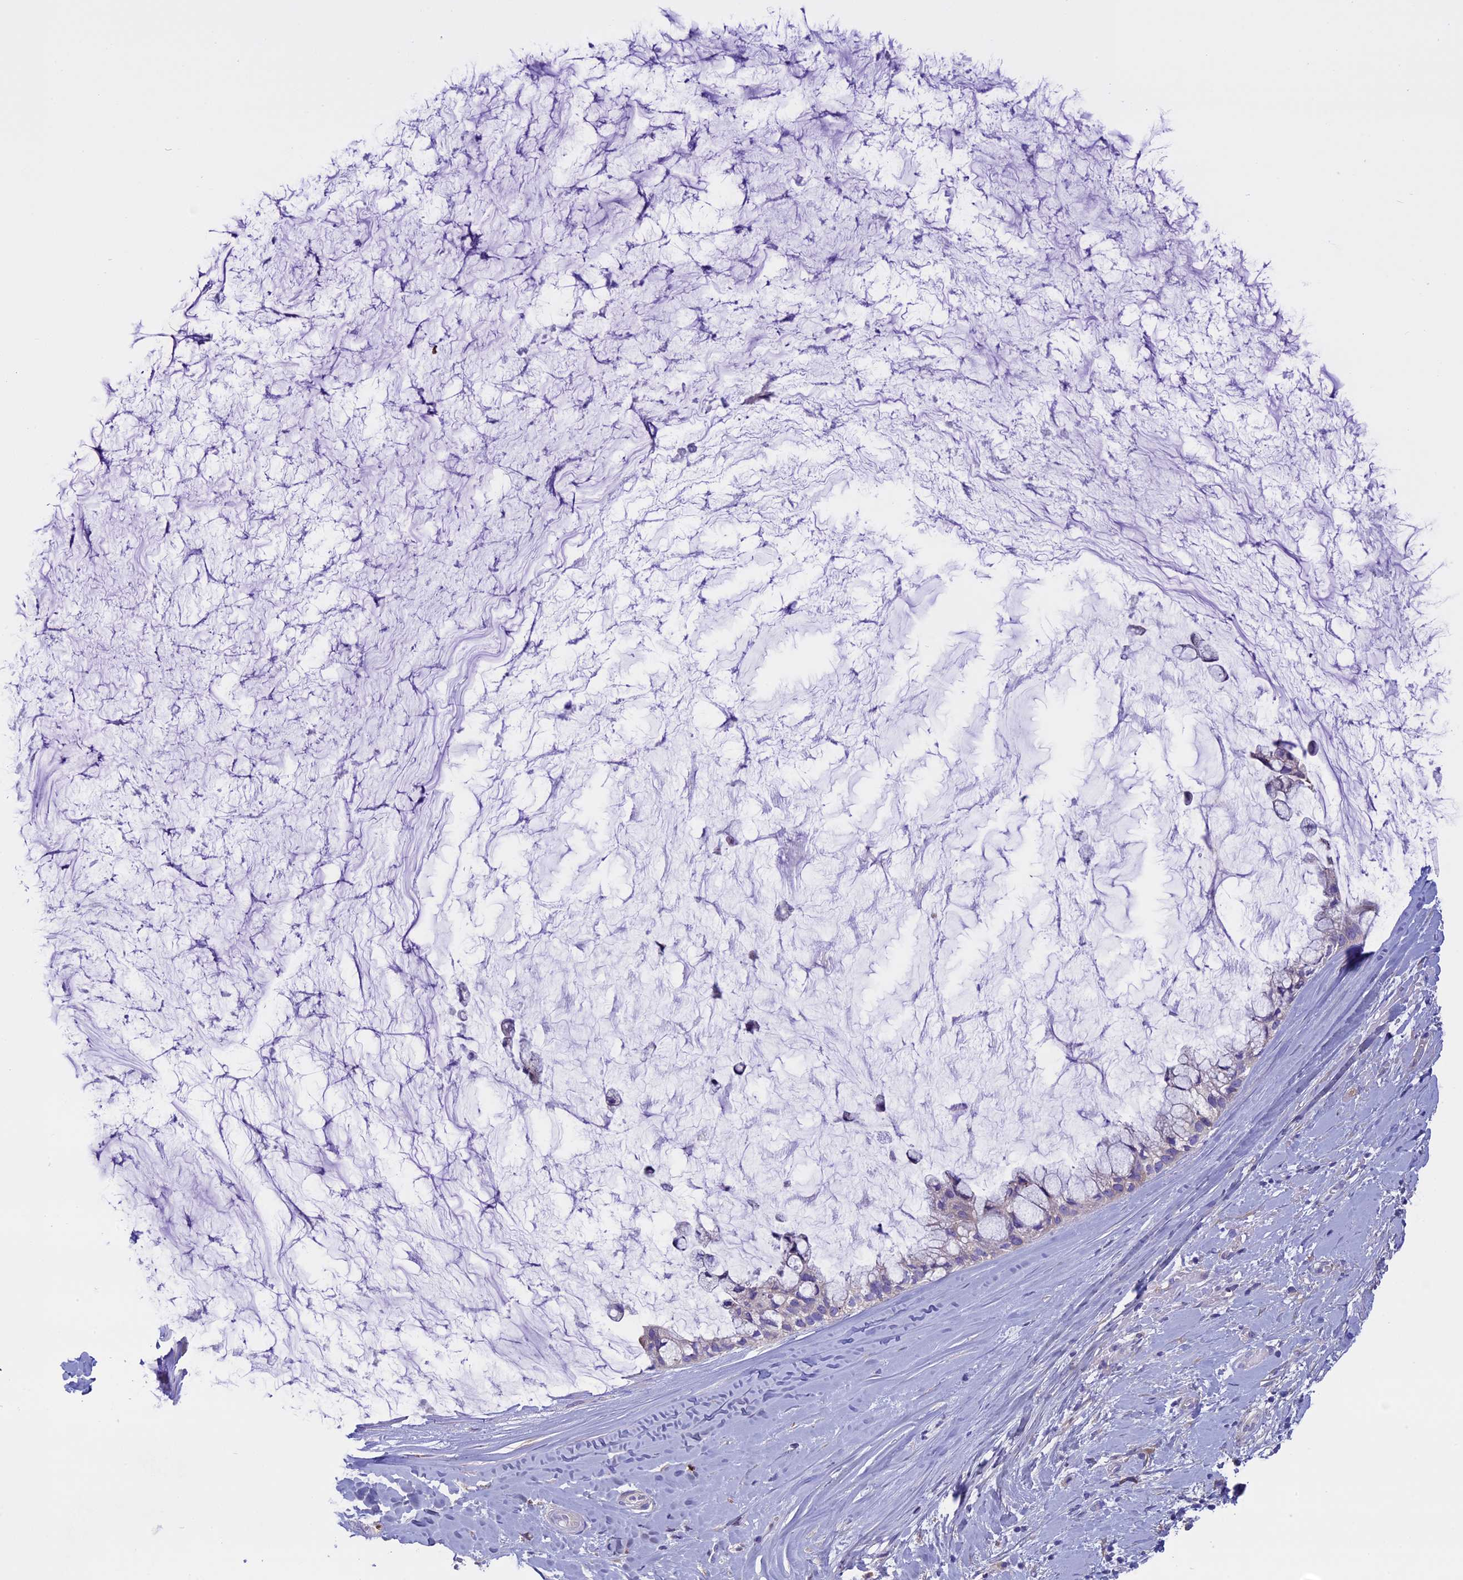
{"staining": {"intensity": "negative", "quantity": "none", "location": "none"}, "tissue": "ovarian cancer", "cell_type": "Tumor cells", "image_type": "cancer", "snomed": [{"axis": "morphology", "description": "Cystadenocarcinoma, mucinous, NOS"}, {"axis": "topography", "description": "Ovary"}], "caption": "The image exhibits no significant staining in tumor cells of mucinous cystadenocarcinoma (ovarian).", "gene": "DCTN5", "patient": {"sex": "female", "age": 39}}